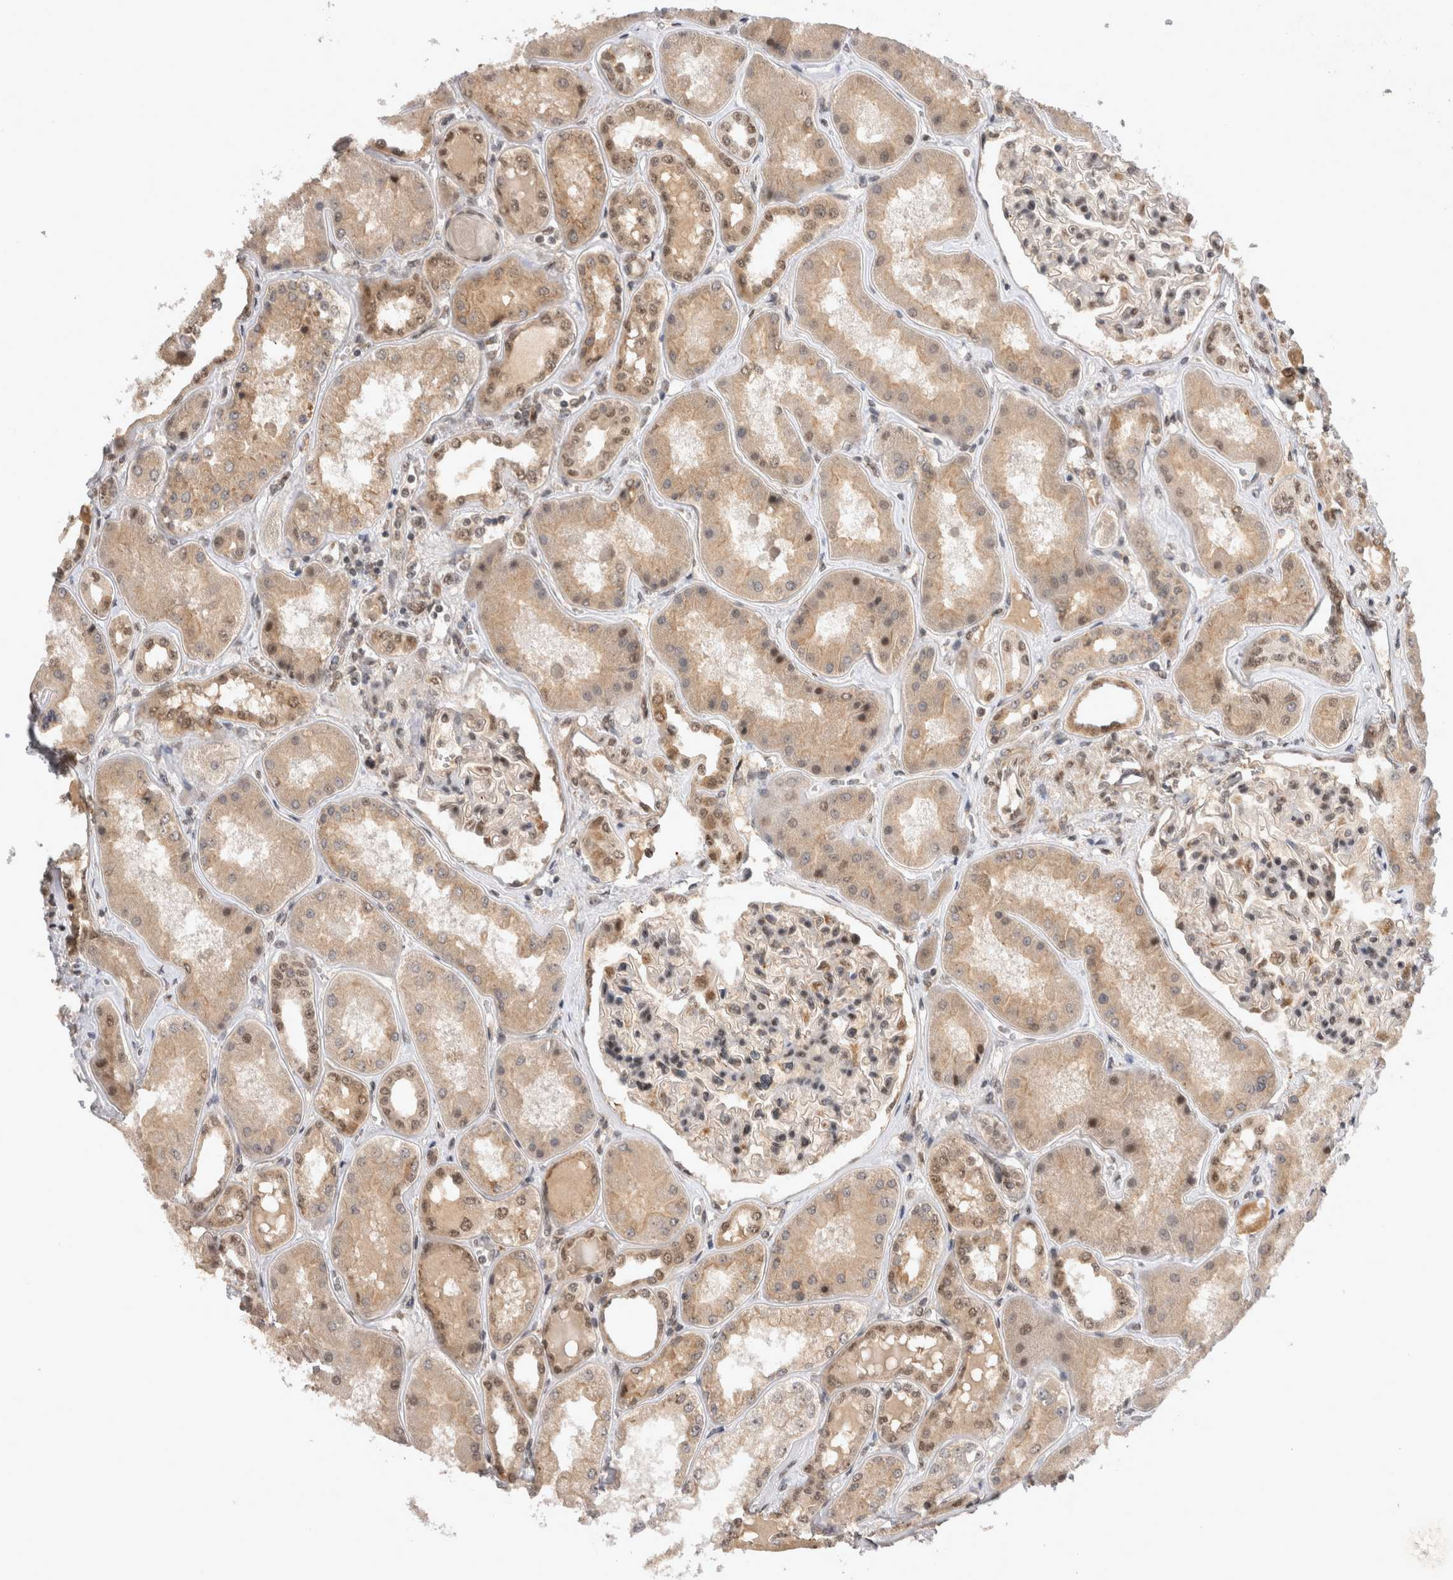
{"staining": {"intensity": "moderate", "quantity": "25%-75%", "location": "nuclear"}, "tissue": "kidney", "cell_type": "Cells in glomeruli", "image_type": "normal", "snomed": [{"axis": "morphology", "description": "Normal tissue, NOS"}, {"axis": "topography", "description": "Kidney"}], "caption": "Approximately 25%-75% of cells in glomeruli in unremarkable kidney reveal moderate nuclear protein expression as visualized by brown immunohistochemical staining.", "gene": "TMEM65", "patient": {"sex": "female", "age": 56}}